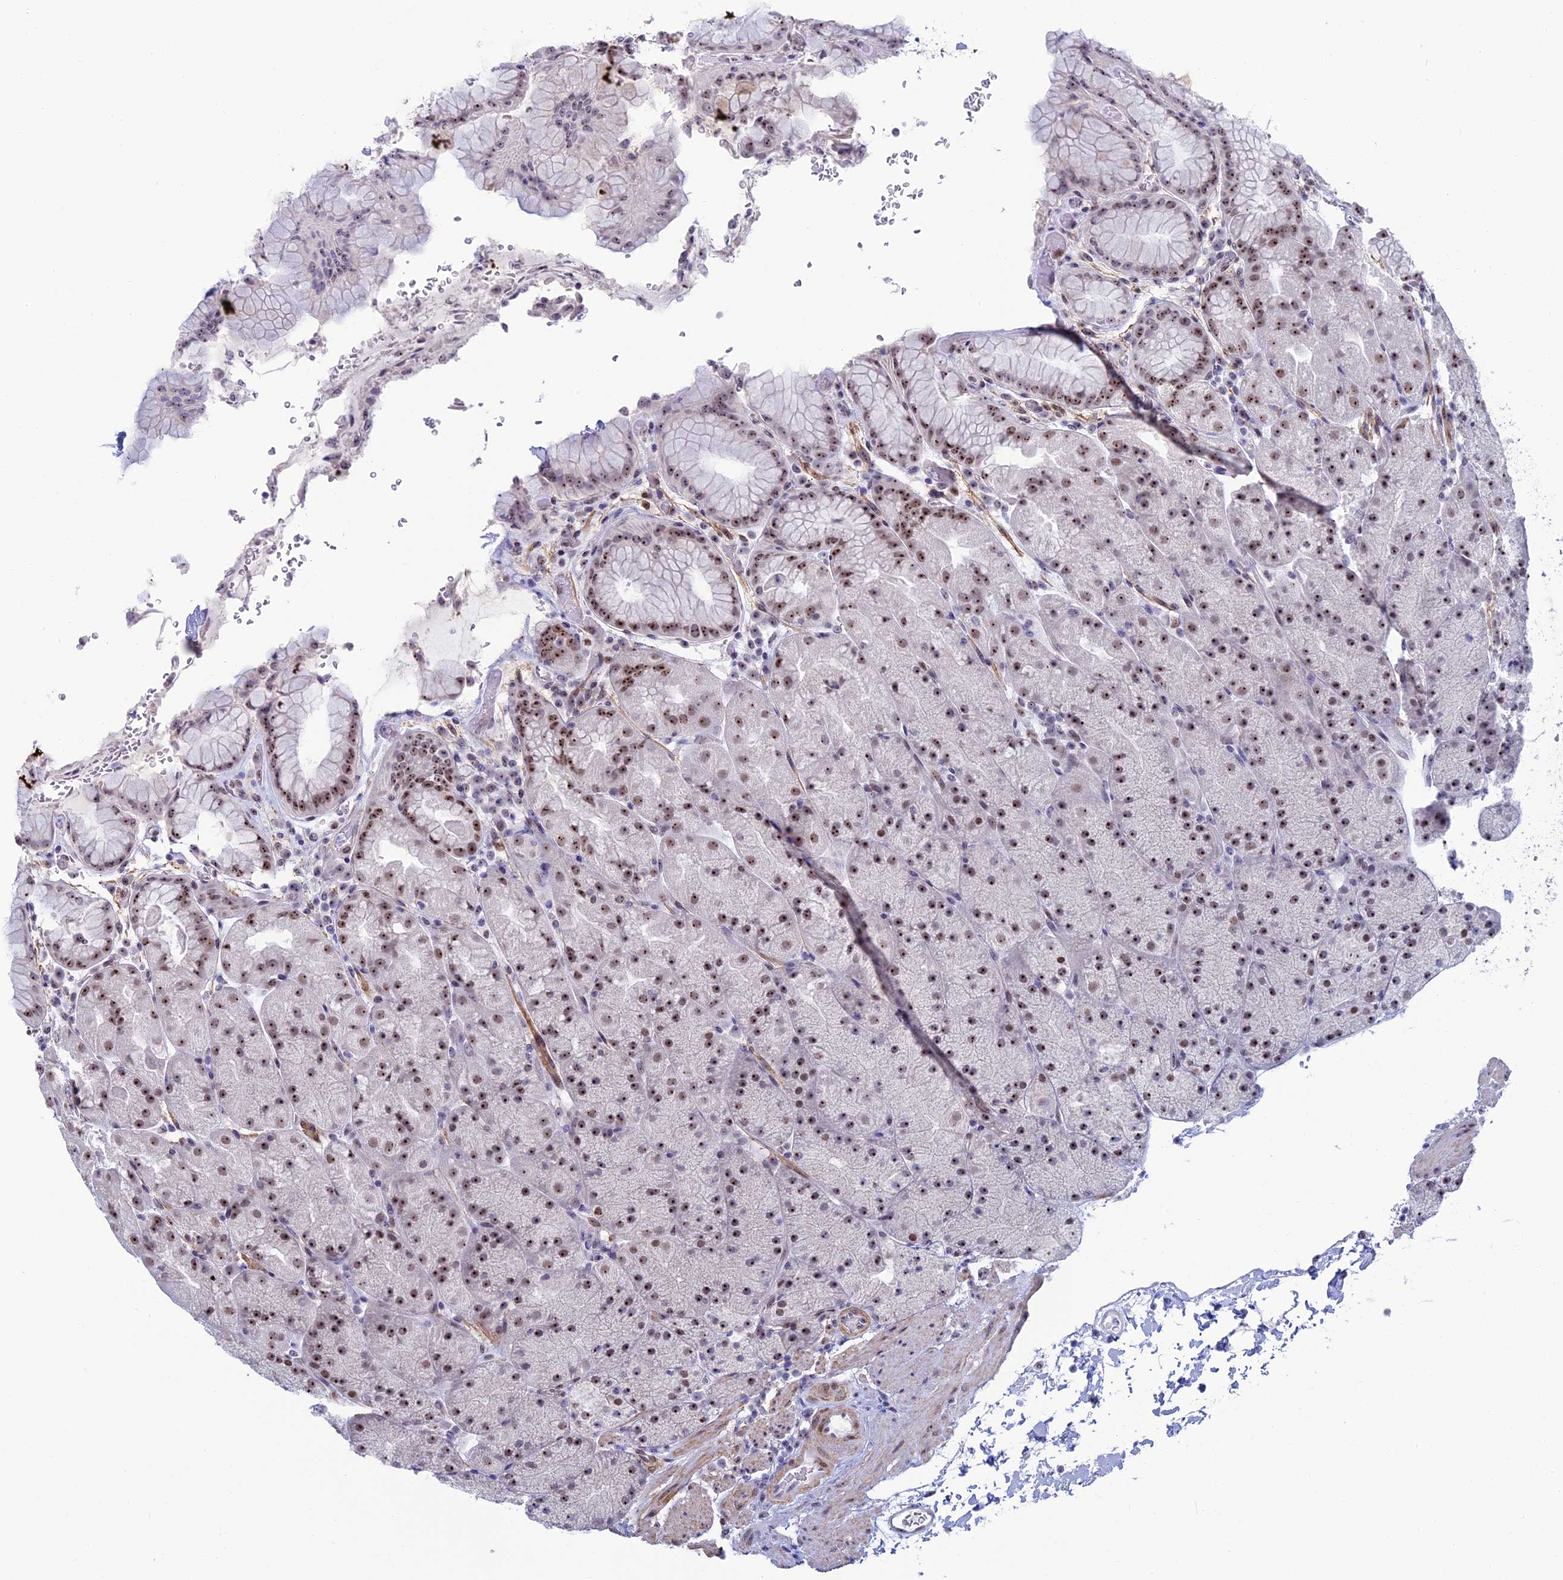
{"staining": {"intensity": "moderate", "quantity": ">75%", "location": "nuclear"}, "tissue": "stomach", "cell_type": "Glandular cells", "image_type": "normal", "snomed": [{"axis": "morphology", "description": "Normal tissue, NOS"}, {"axis": "topography", "description": "Stomach, upper"}, {"axis": "topography", "description": "Stomach, lower"}], "caption": "Moderate nuclear positivity is appreciated in about >75% of glandular cells in normal stomach.", "gene": "CCDC86", "patient": {"sex": "male", "age": 67}}